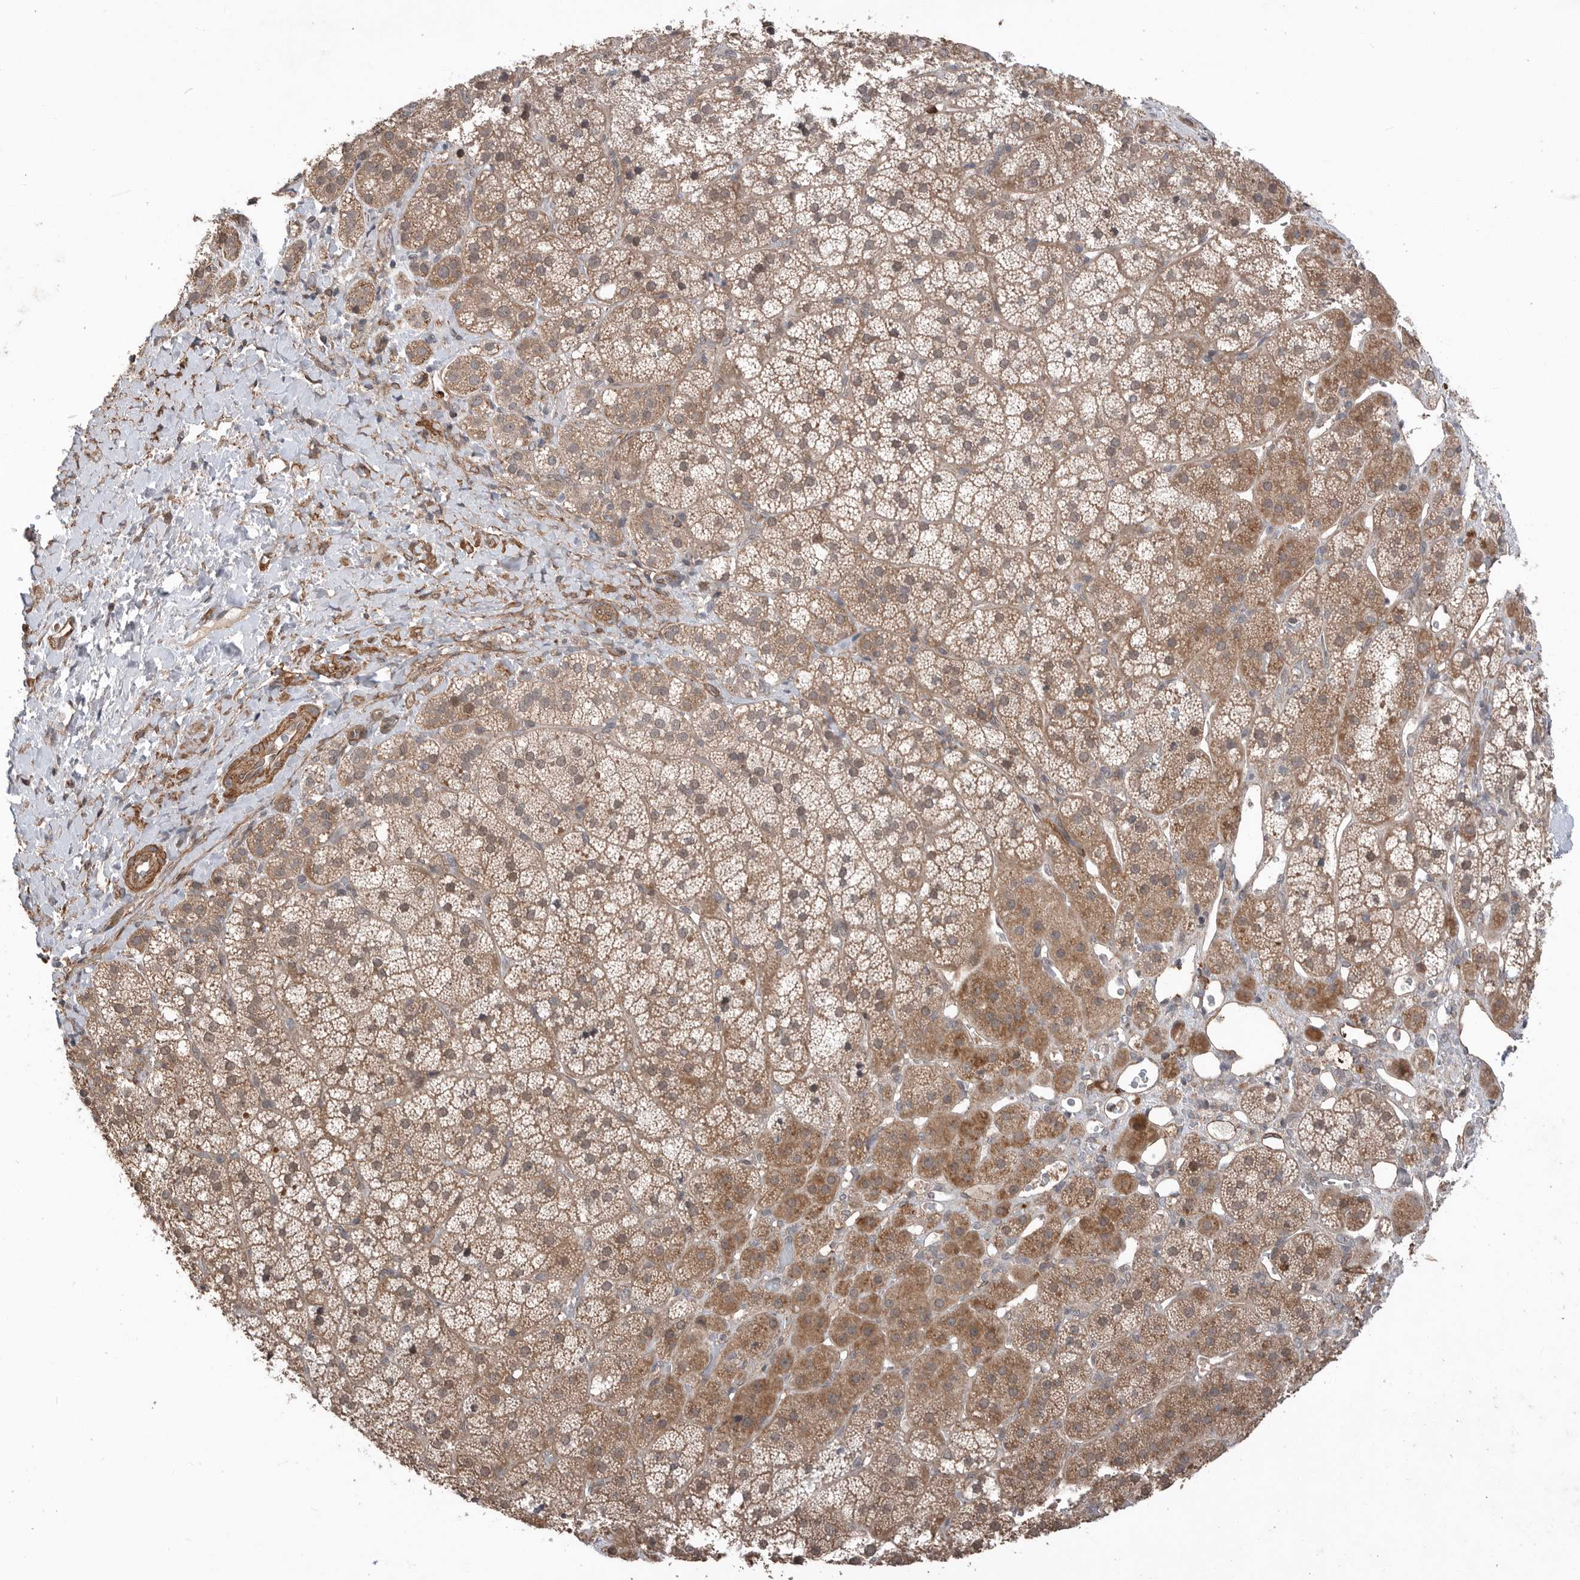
{"staining": {"intensity": "moderate", "quantity": ">75%", "location": "cytoplasmic/membranous"}, "tissue": "adrenal gland", "cell_type": "Glandular cells", "image_type": "normal", "snomed": [{"axis": "morphology", "description": "Normal tissue, NOS"}, {"axis": "topography", "description": "Adrenal gland"}], "caption": "This photomicrograph shows immunohistochemistry staining of benign human adrenal gland, with medium moderate cytoplasmic/membranous expression in about >75% of glandular cells.", "gene": "PEAK1", "patient": {"sex": "female", "age": 44}}